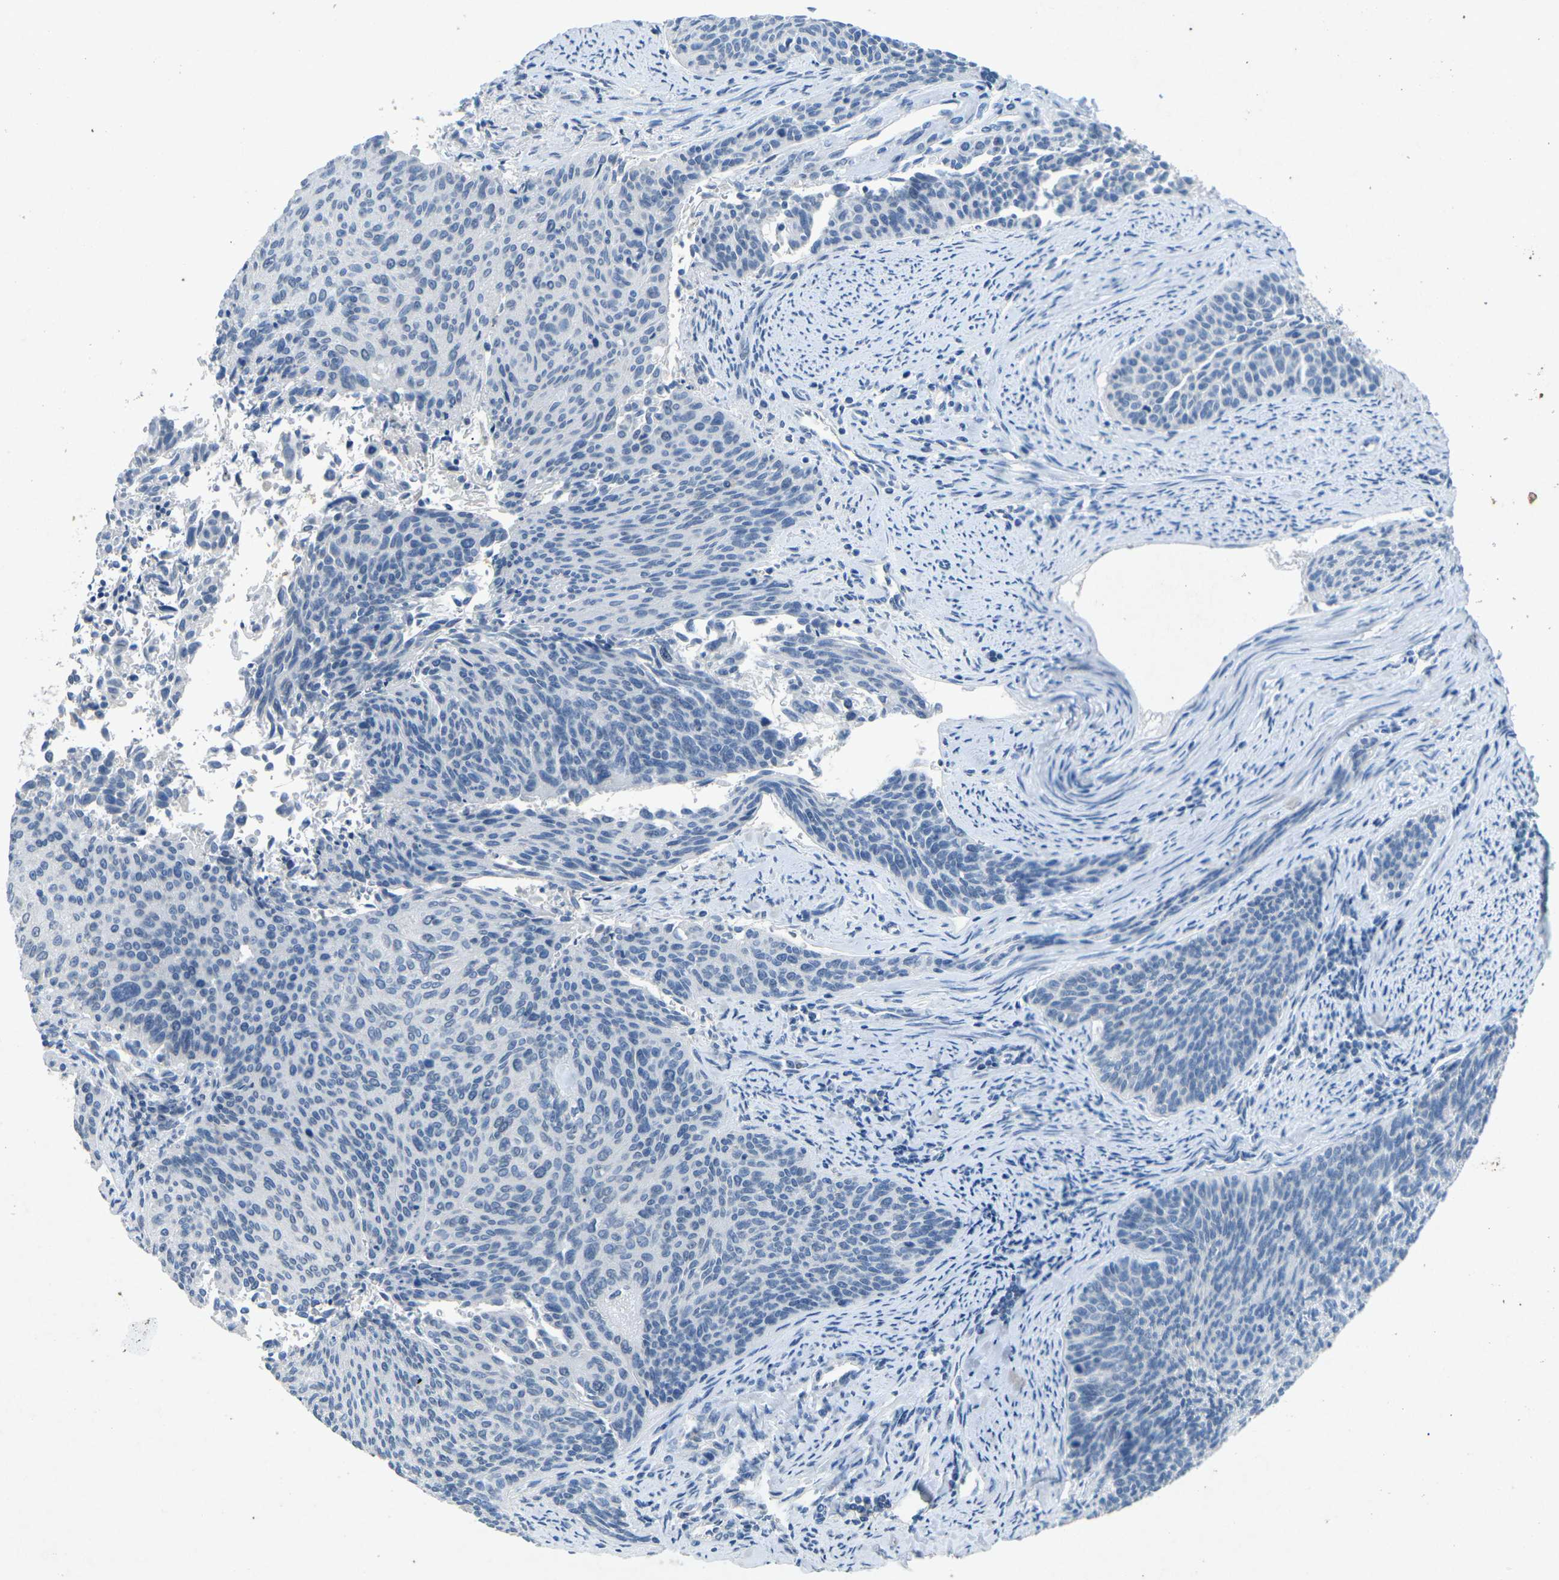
{"staining": {"intensity": "negative", "quantity": "none", "location": "none"}, "tissue": "cervical cancer", "cell_type": "Tumor cells", "image_type": "cancer", "snomed": [{"axis": "morphology", "description": "Squamous cell carcinoma, NOS"}, {"axis": "topography", "description": "Cervix"}], "caption": "Tumor cells are negative for protein expression in human cervical cancer (squamous cell carcinoma).", "gene": "A1BG", "patient": {"sex": "female", "age": 55}}